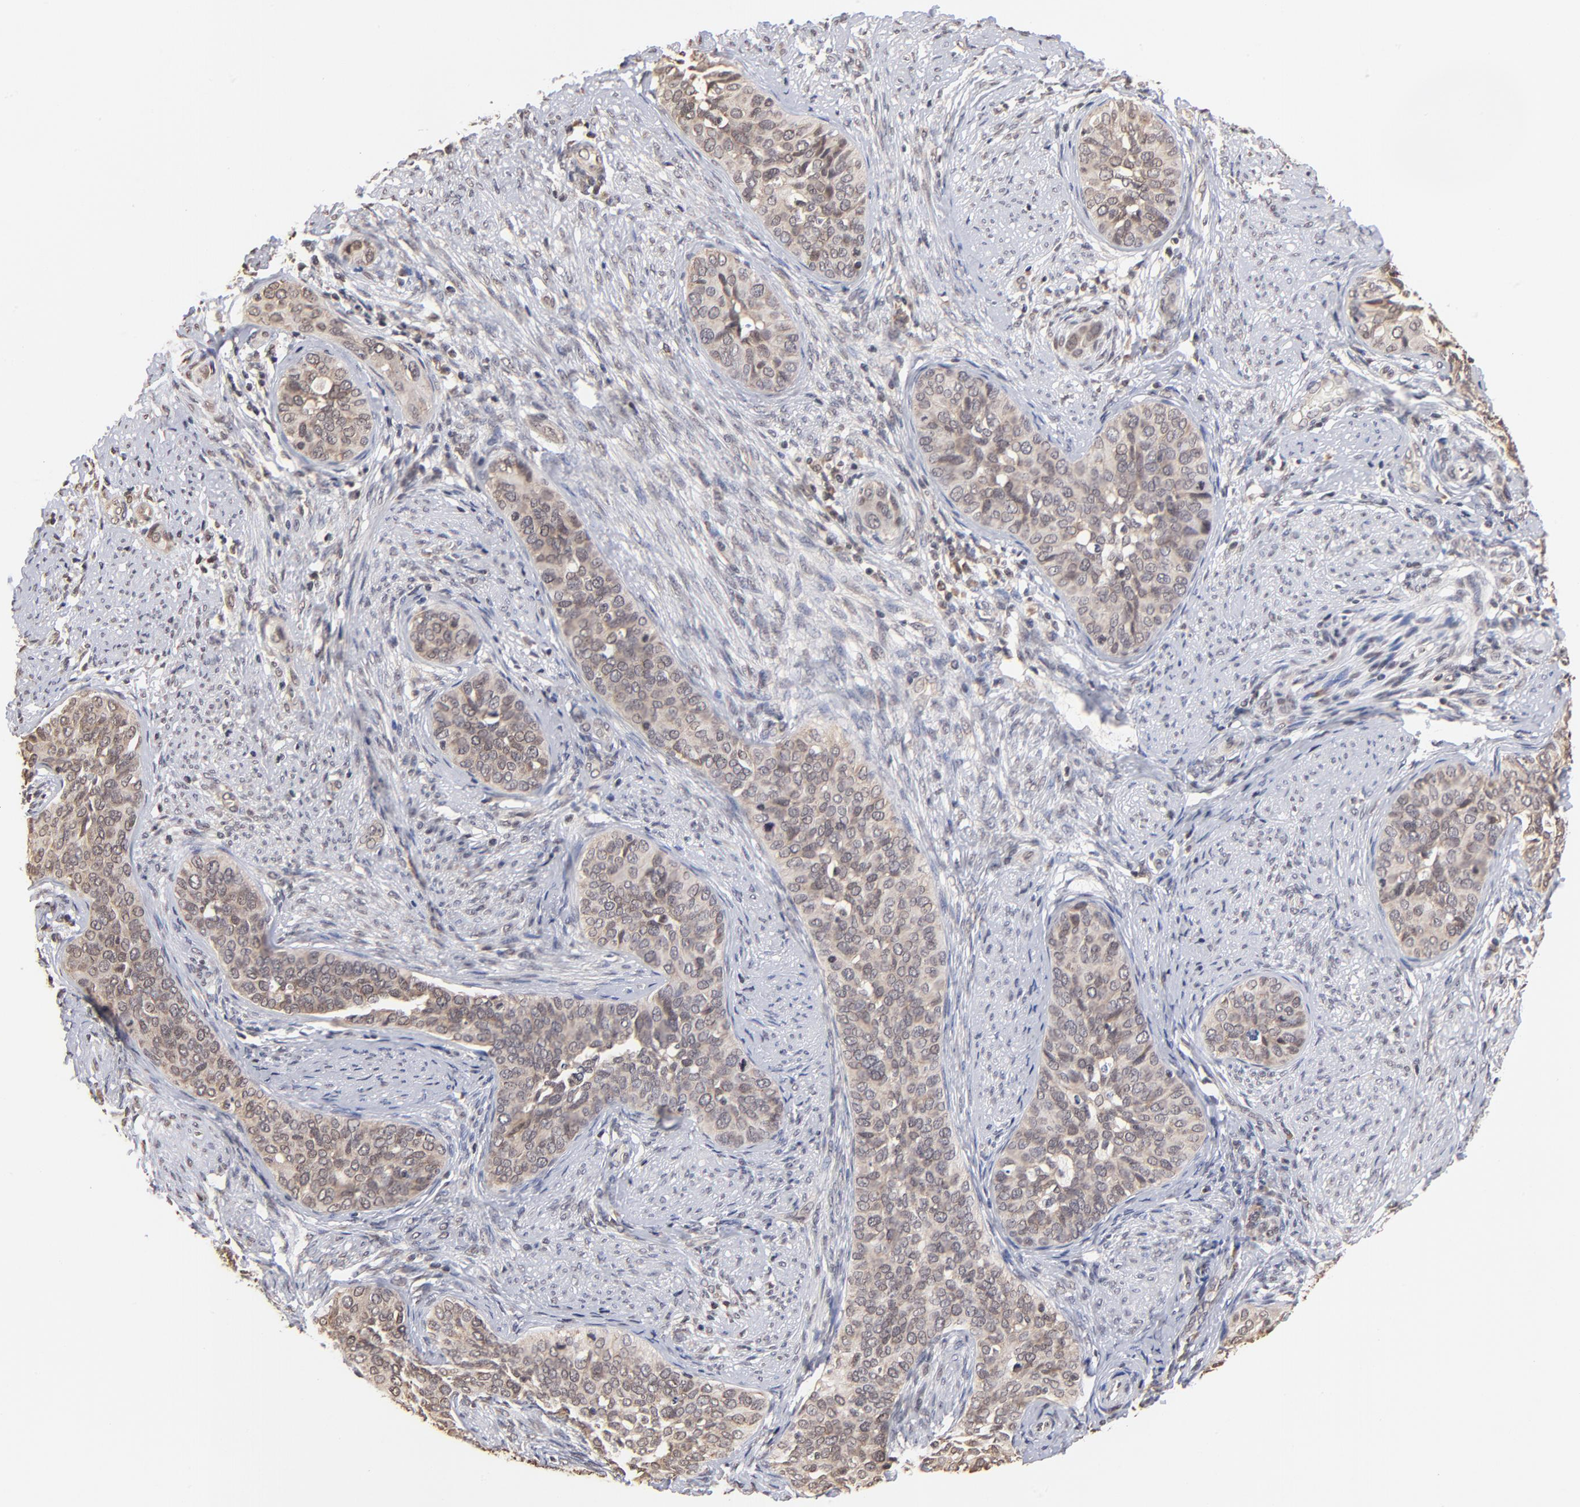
{"staining": {"intensity": "weak", "quantity": ">75%", "location": "cytoplasmic/membranous"}, "tissue": "cervical cancer", "cell_type": "Tumor cells", "image_type": "cancer", "snomed": [{"axis": "morphology", "description": "Squamous cell carcinoma, NOS"}, {"axis": "topography", "description": "Cervix"}], "caption": "A brown stain highlights weak cytoplasmic/membranous staining of a protein in human cervical cancer (squamous cell carcinoma) tumor cells.", "gene": "BRPF1", "patient": {"sex": "female", "age": 31}}